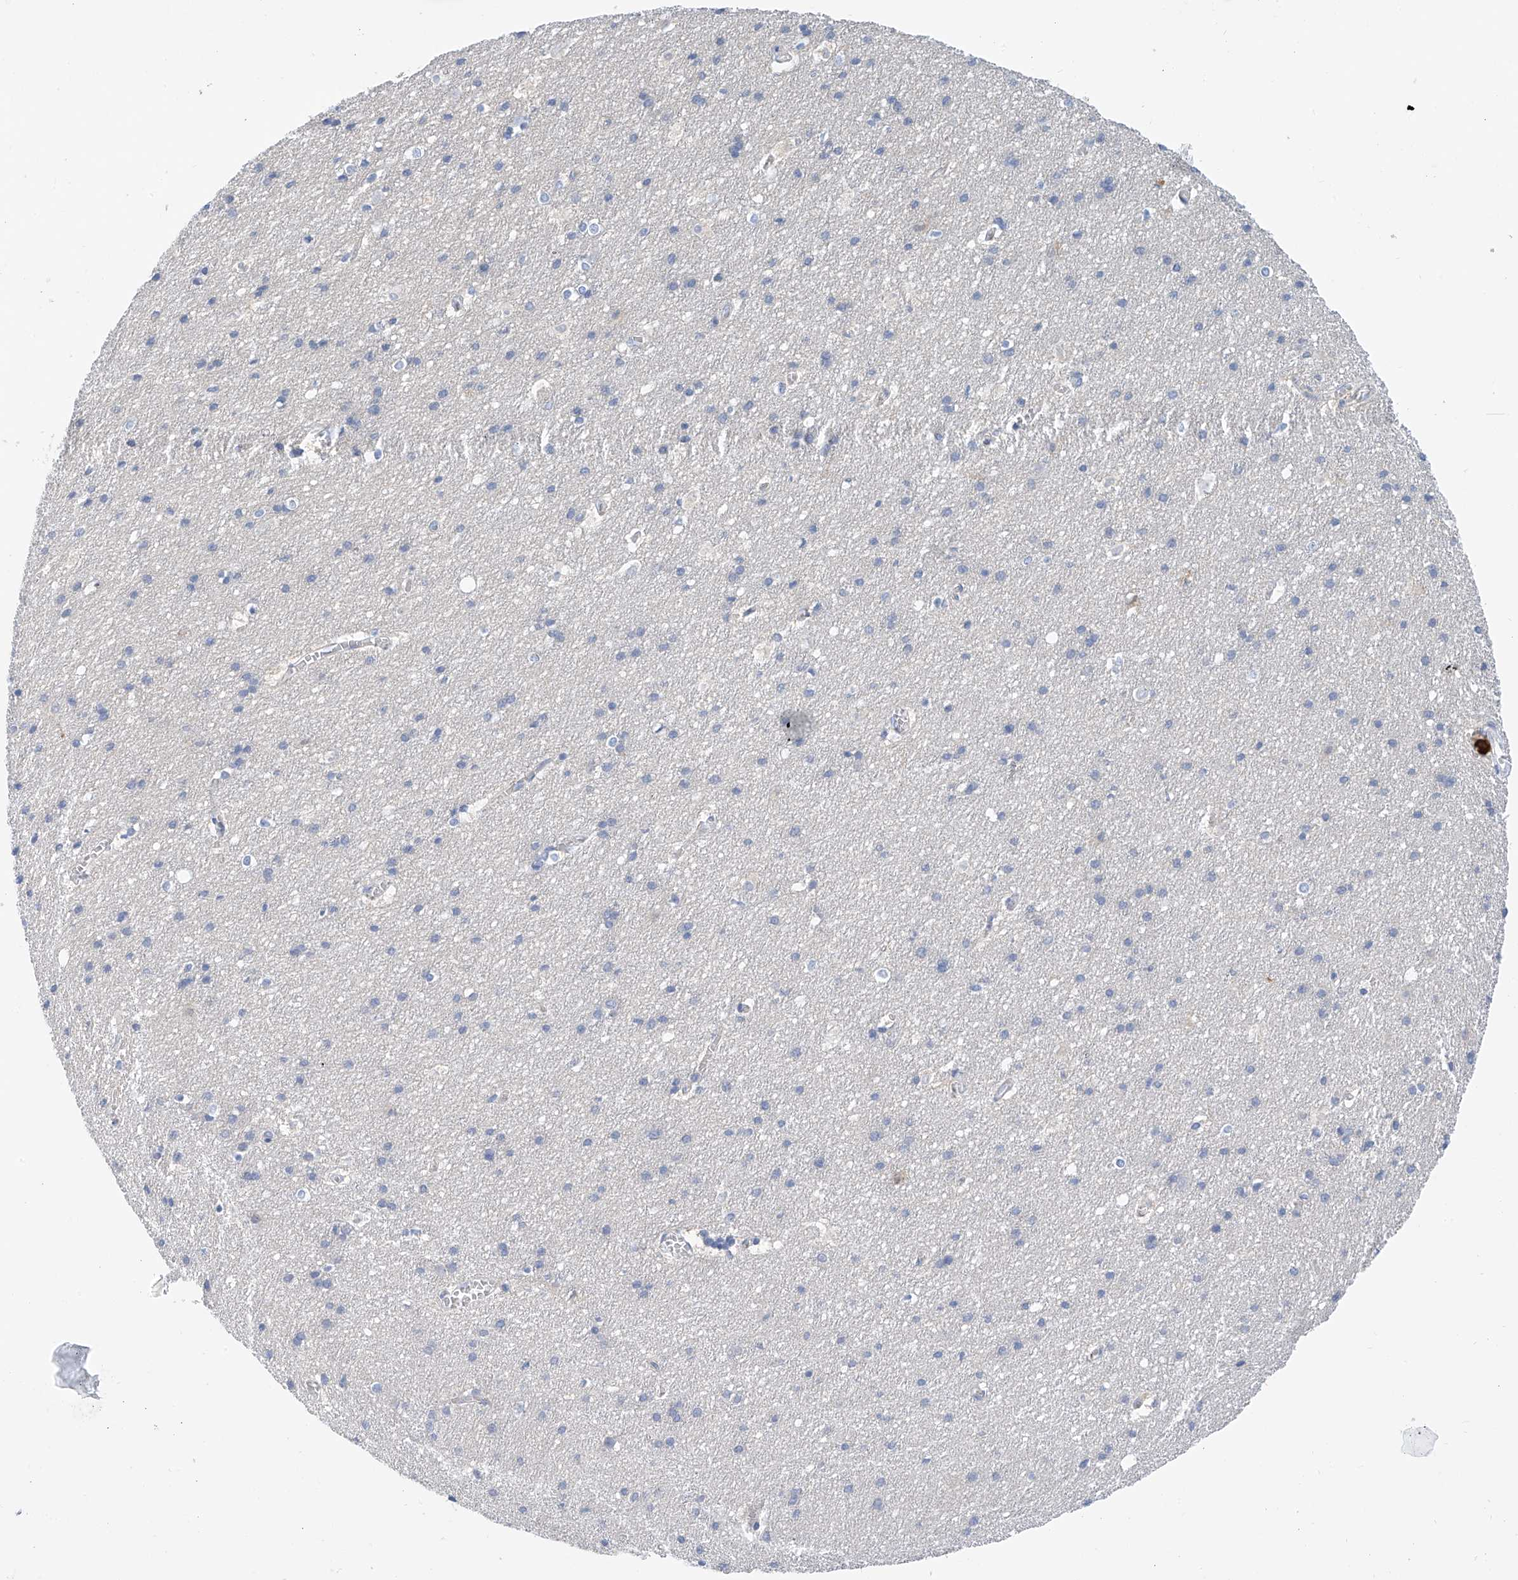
{"staining": {"intensity": "negative", "quantity": "none", "location": "none"}, "tissue": "cerebral cortex", "cell_type": "Endothelial cells", "image_type": "normal", "snomed": [{"axis": "morphology", "description": "Normal tissue, NOS"}, {"axis": "topography", "description": "Cerebral cortex"}], "caption": "Immunohistochemistry (IHC) image of normal cerebral cortex stained for a protein (brown), which demonstrates no expression in endothelial cells.", "gene": "PIK3C2B", "patient": {"sex": "male", "age": 54}}